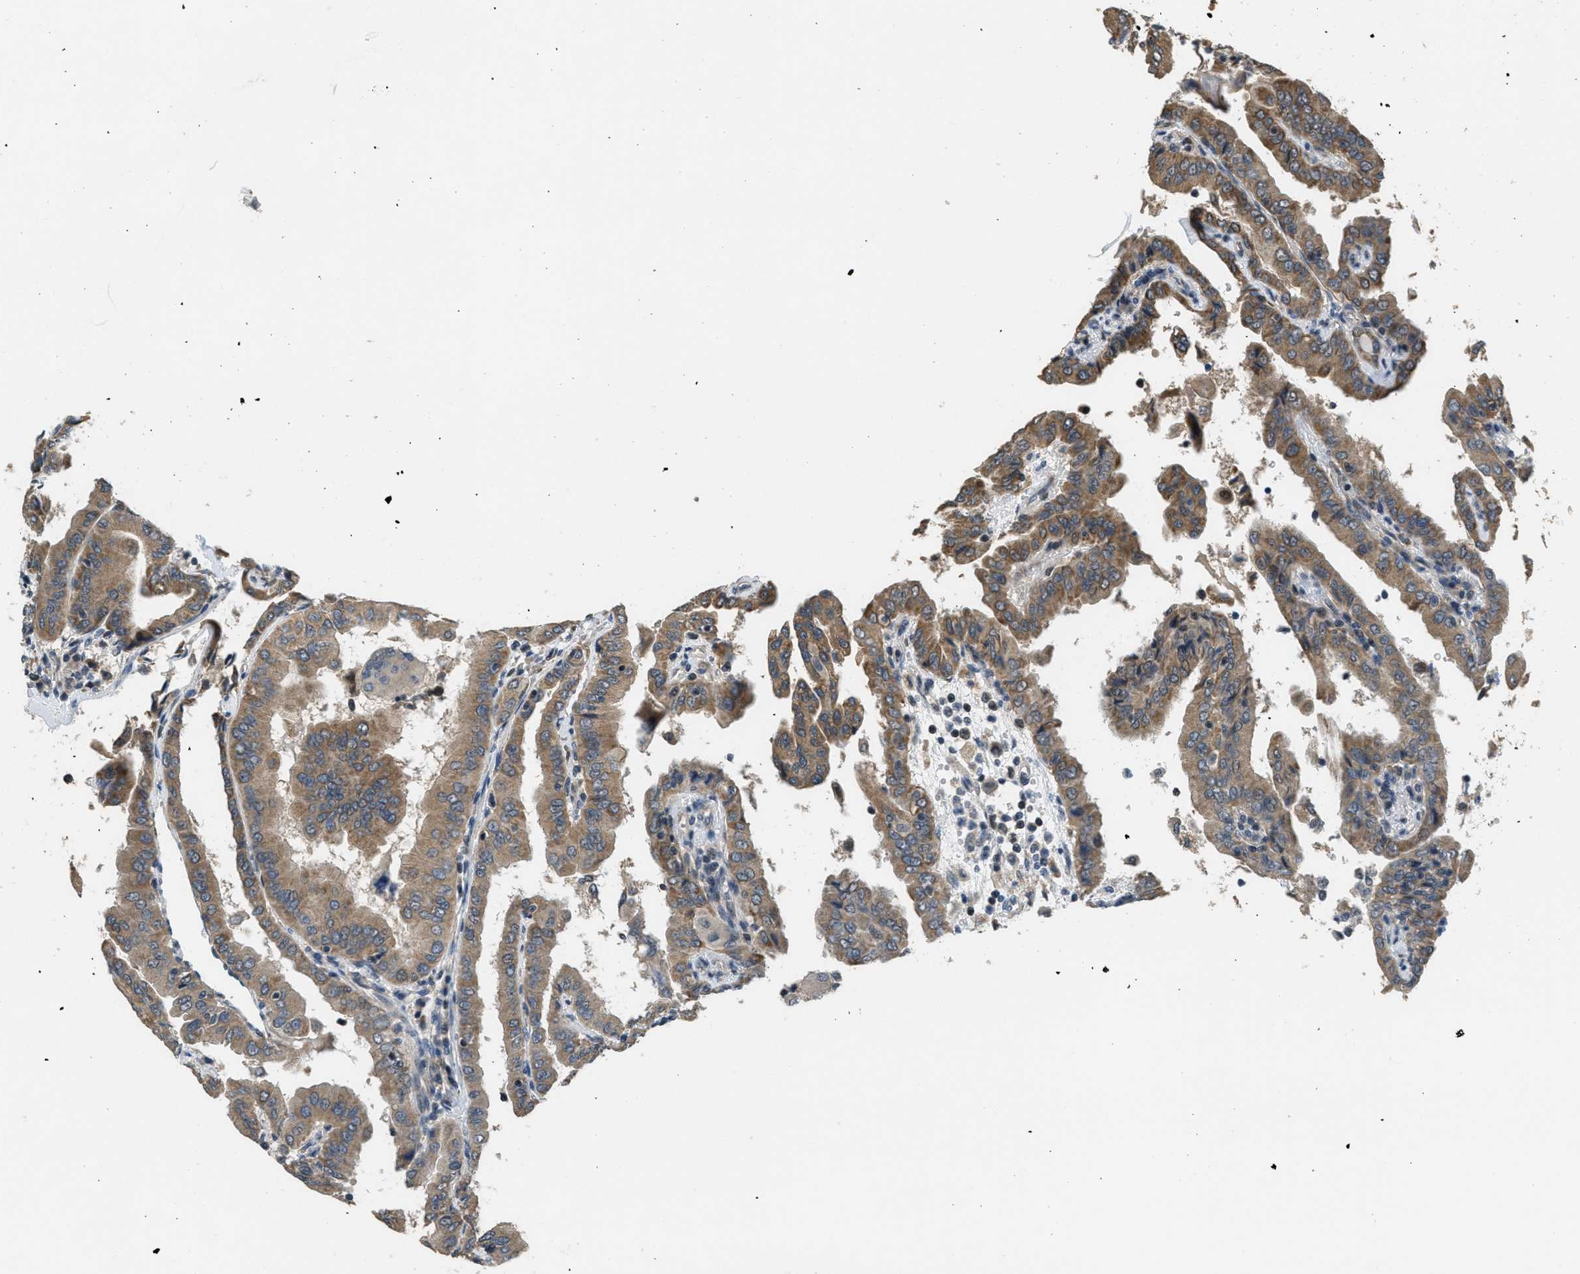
{"staining": {"intensity": "moderate", "quantity": ">75%", "location": "cytoplasmic/membranous"}, "tissue": "thyroid cancer", "cell_type": "Tumor cells", "image_type": "cancer", "snomed": [{"axis": "morphology", "description": "Papillary adenocarcinoma, NOS"}, {"axis": "topography", "description": "Thyroid gland"}], "caption": "Protein expression by IHC reveals moderate cytoplasmic/membranous positivity in about >75% of tumor cells in thyroid cancer (papillary adenocarcinoma).", "gene": "NAT1", "patient": {"sex": "male", "age": 33}}